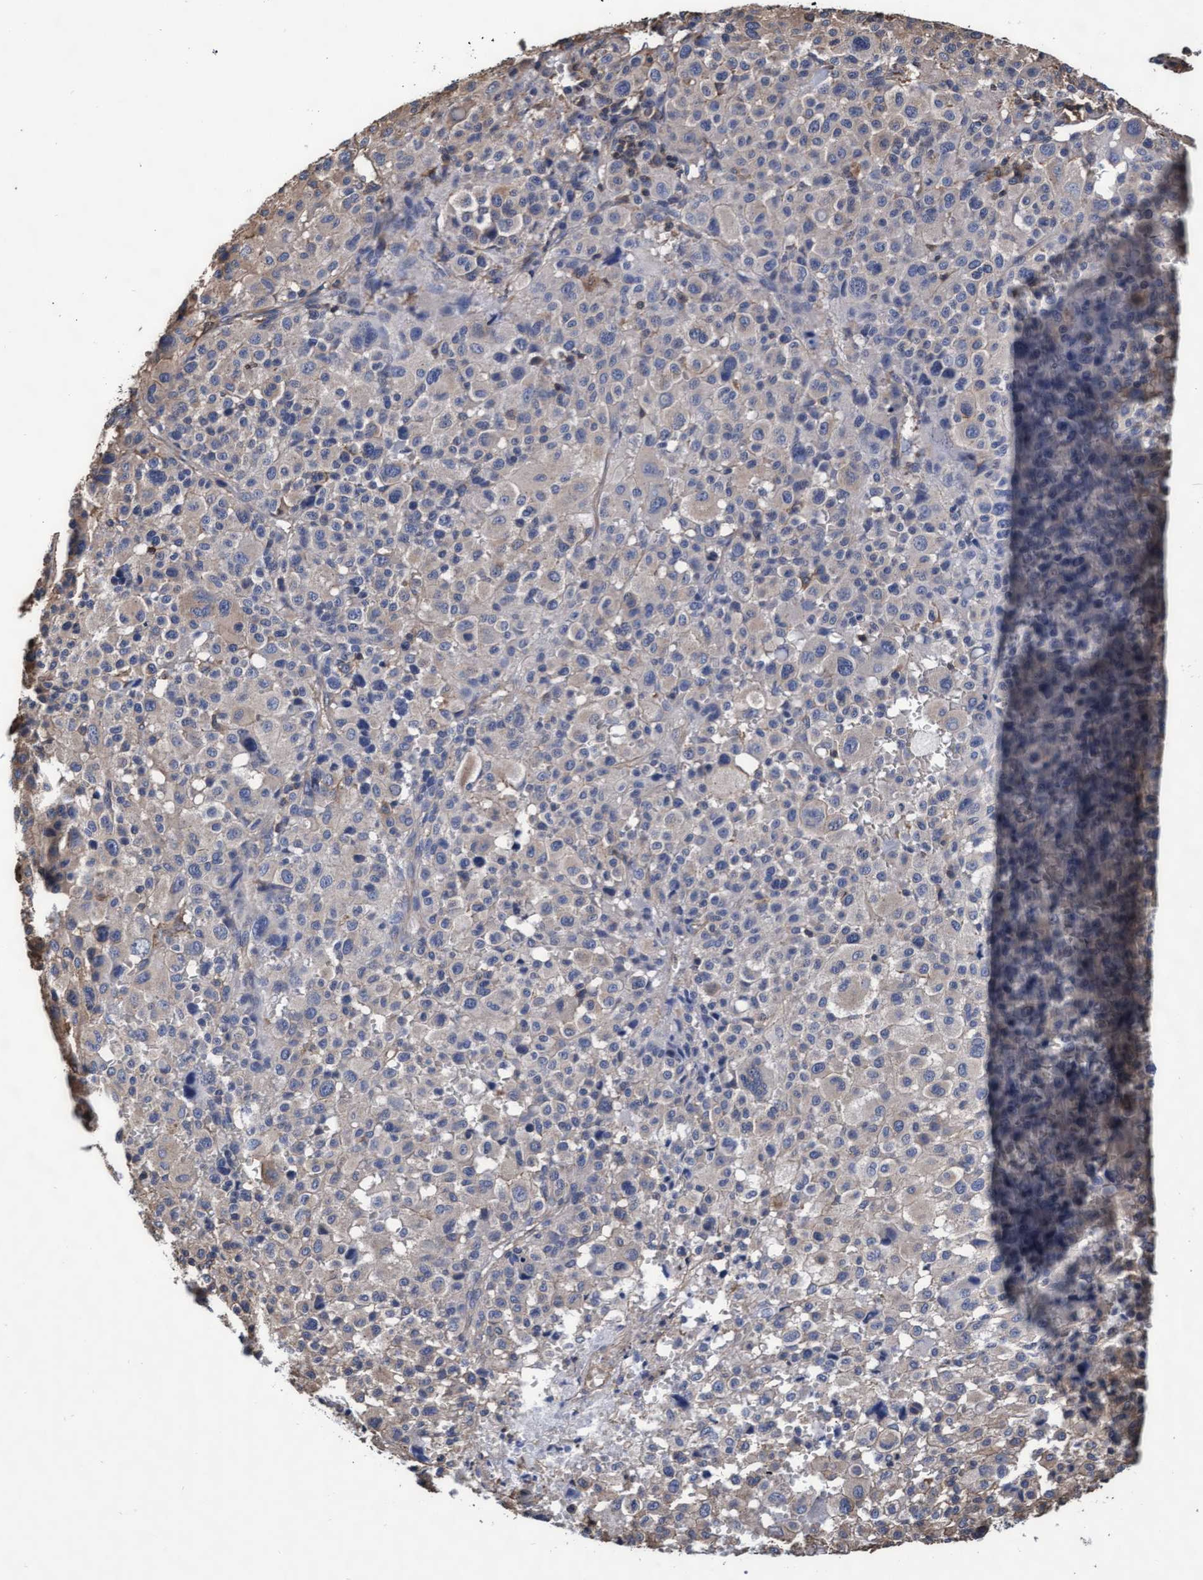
{"staining": {"intensity": "negative", "quantity": "none", "location": "none"}, "tissue": "melanoma", "cell_type": "Tumor cells", "image_type": "cancer", "snomed": [{"axis": "morphology", "description": "Malignant melanoma, Metastatic site"}, {"axis": "topography", "description": "Skin"}], "caption": "Tumor cells are negative for protein expression in human malignant melanoma (metastatic site). Brightfield microscopy of IHC stained with DAB (3,3'-diaminobenzidine) (brown) and hematoxylin (blue), captured at high magnification.", "gene": "GRHPR", "patient": {"sex": "female", "age": 74}}